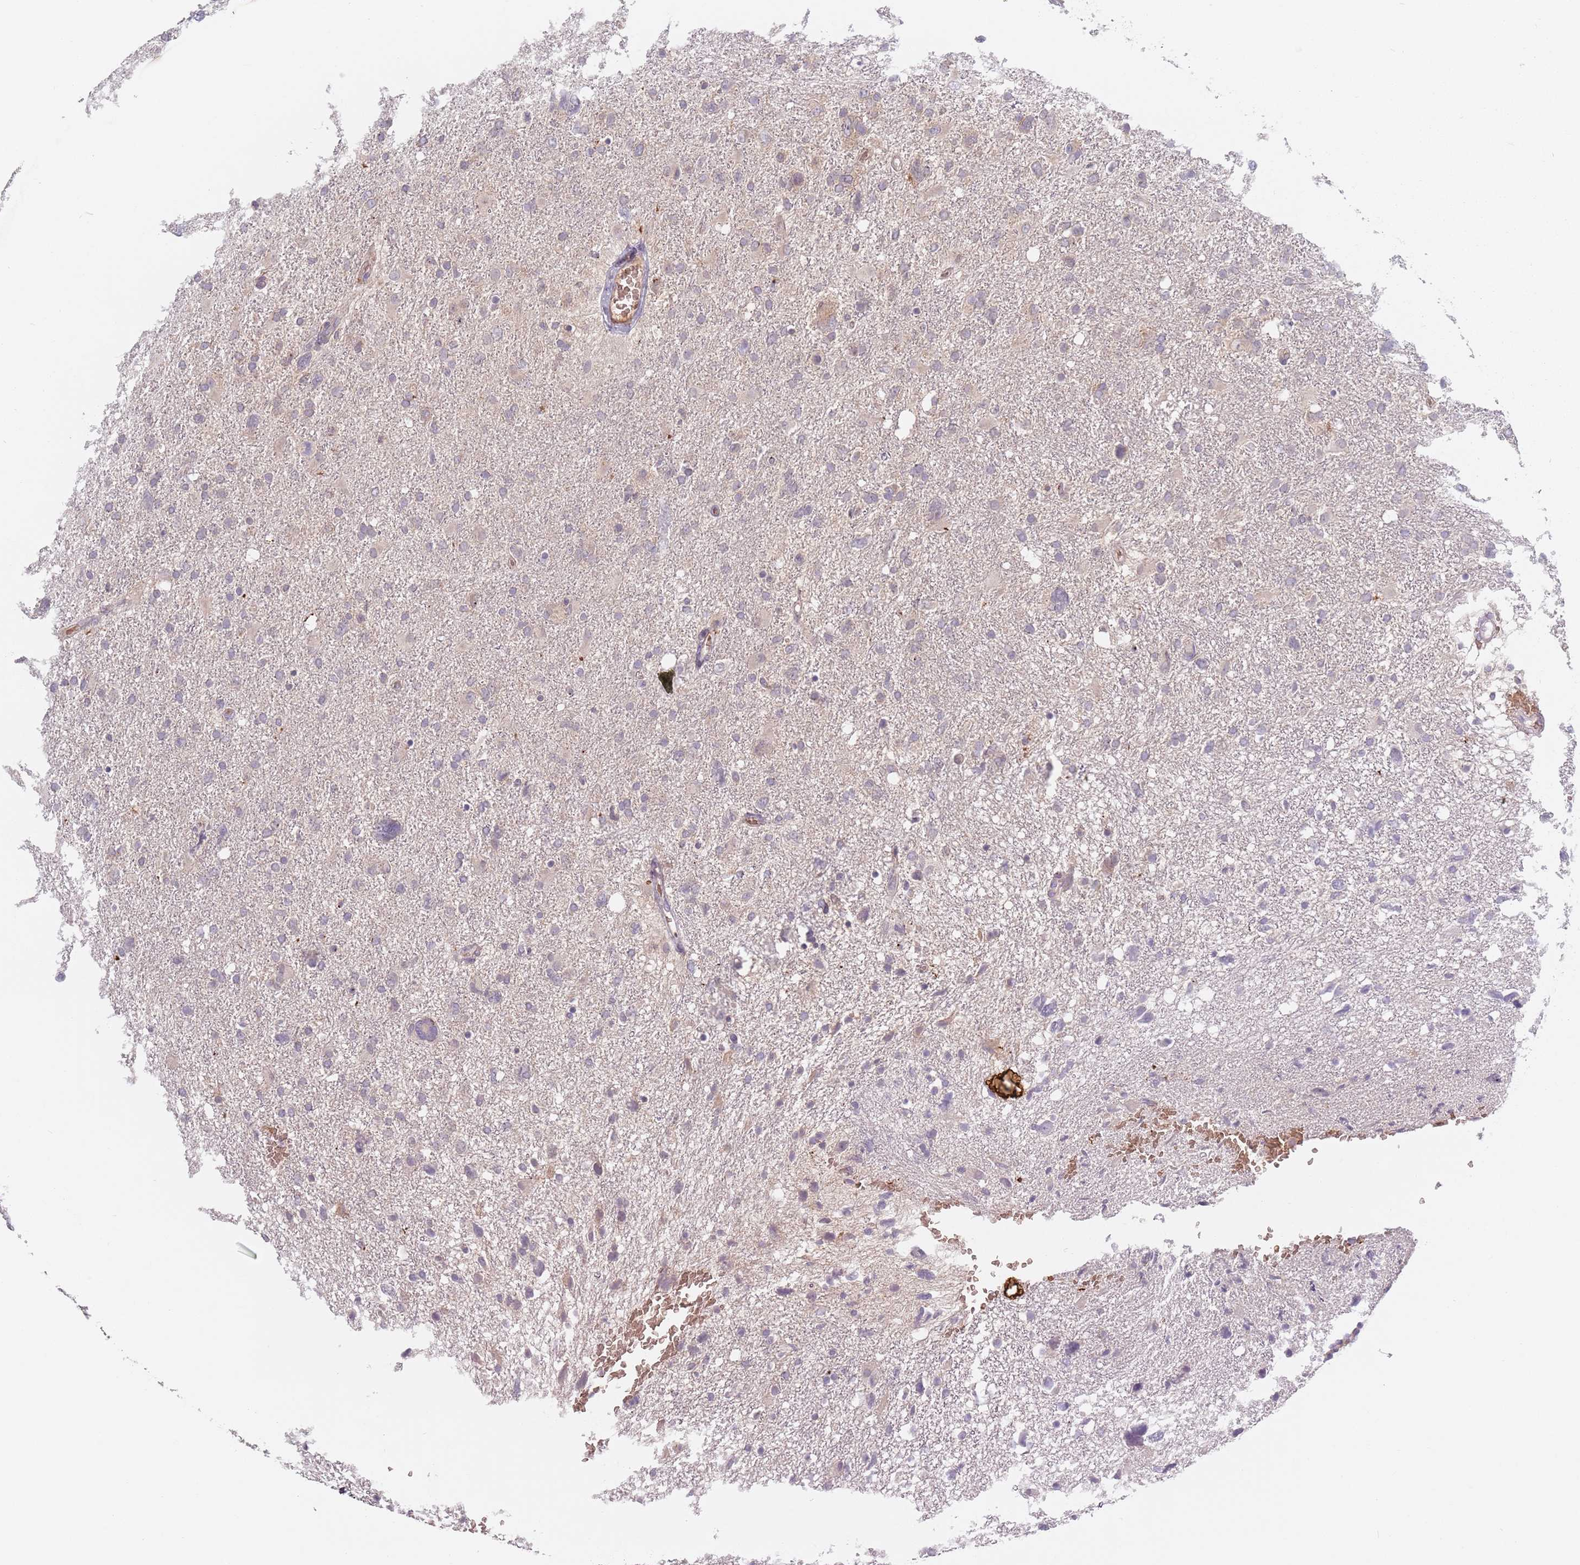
{"staining": {"intensity": "weak", "quantity": "<25%", "location": "cytoplasmic/membranous"}, "tissue": "glioma", "cell_type": "Tumor cells", "image_type": "cancer", "snomed": [{"axis": "morphology", "description": "Glioma, malignant, High grade"}, {"axis": "topography", "description": "Brain"}], "caption": "This photomicrograph is of glioma stained with IHC to label a protein in brown with the nuclei are counter-stained blue. There is no positivity in tumor cells.", "gene": "ASB13", "patient": {"sex": "male", "age": 61}}